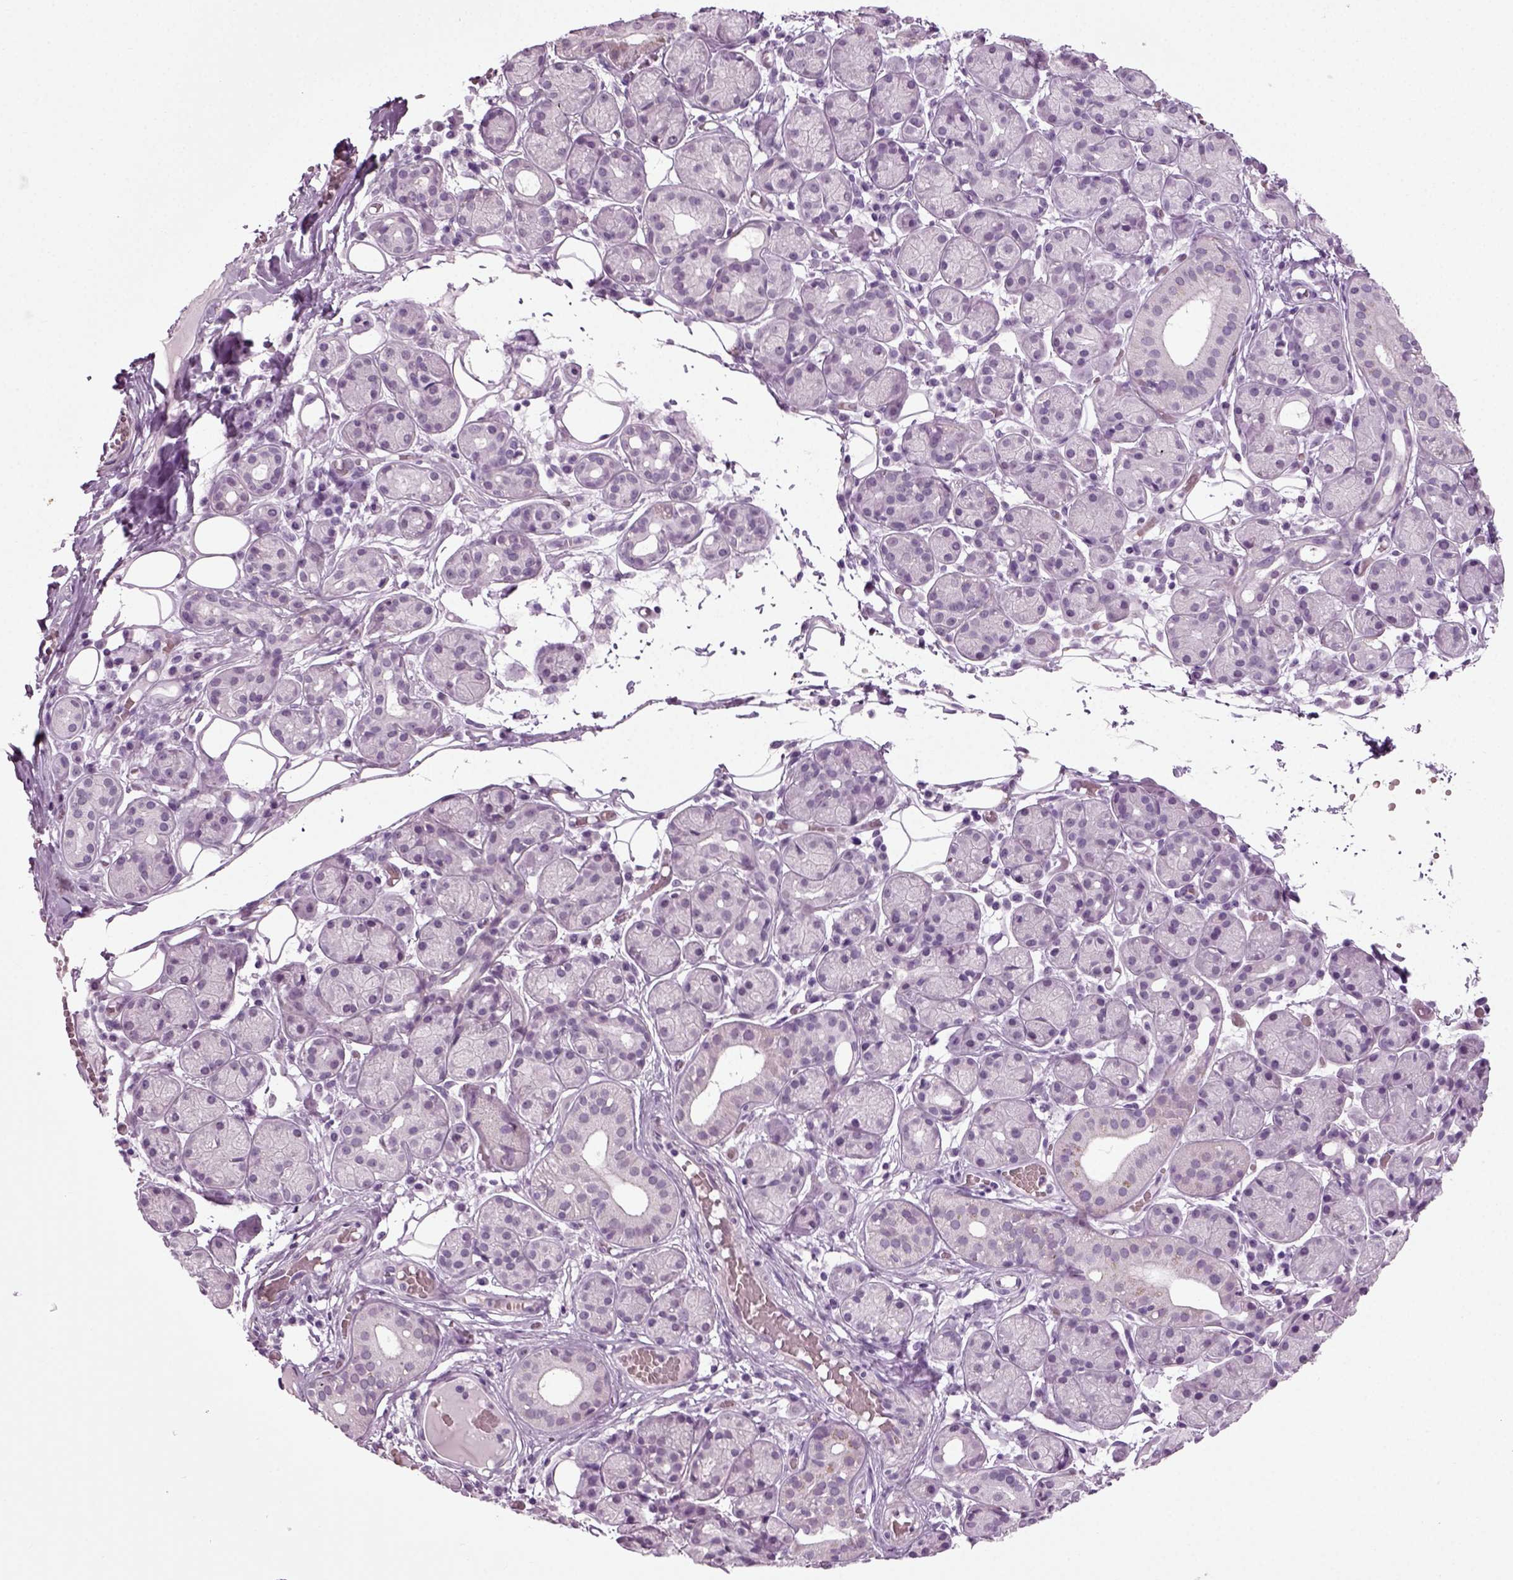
{"staining": {"intensity": "negative", "quantity": "none", "location": "none"}, "tissue": "salivary gland", "cell_type": "Glandular cells", "image_type": "normal", "snomed": [{"axis": "morphology", "description": "Normal tissue, NOS"}, {"axis": "topography", "description": "Salivary gland"}, {"axis": "topography", "description": "Peripheral nerve tissue"}], "caption": "IHC micrograph of unremarkable salivary gland: human salivary gland stained with DAB (3,3'-diaminobenzidine) displays no significant protein expression in glandular cells.", "gene": "ZC2HC1C", "patient": {"sex": "male", "age": 71}}